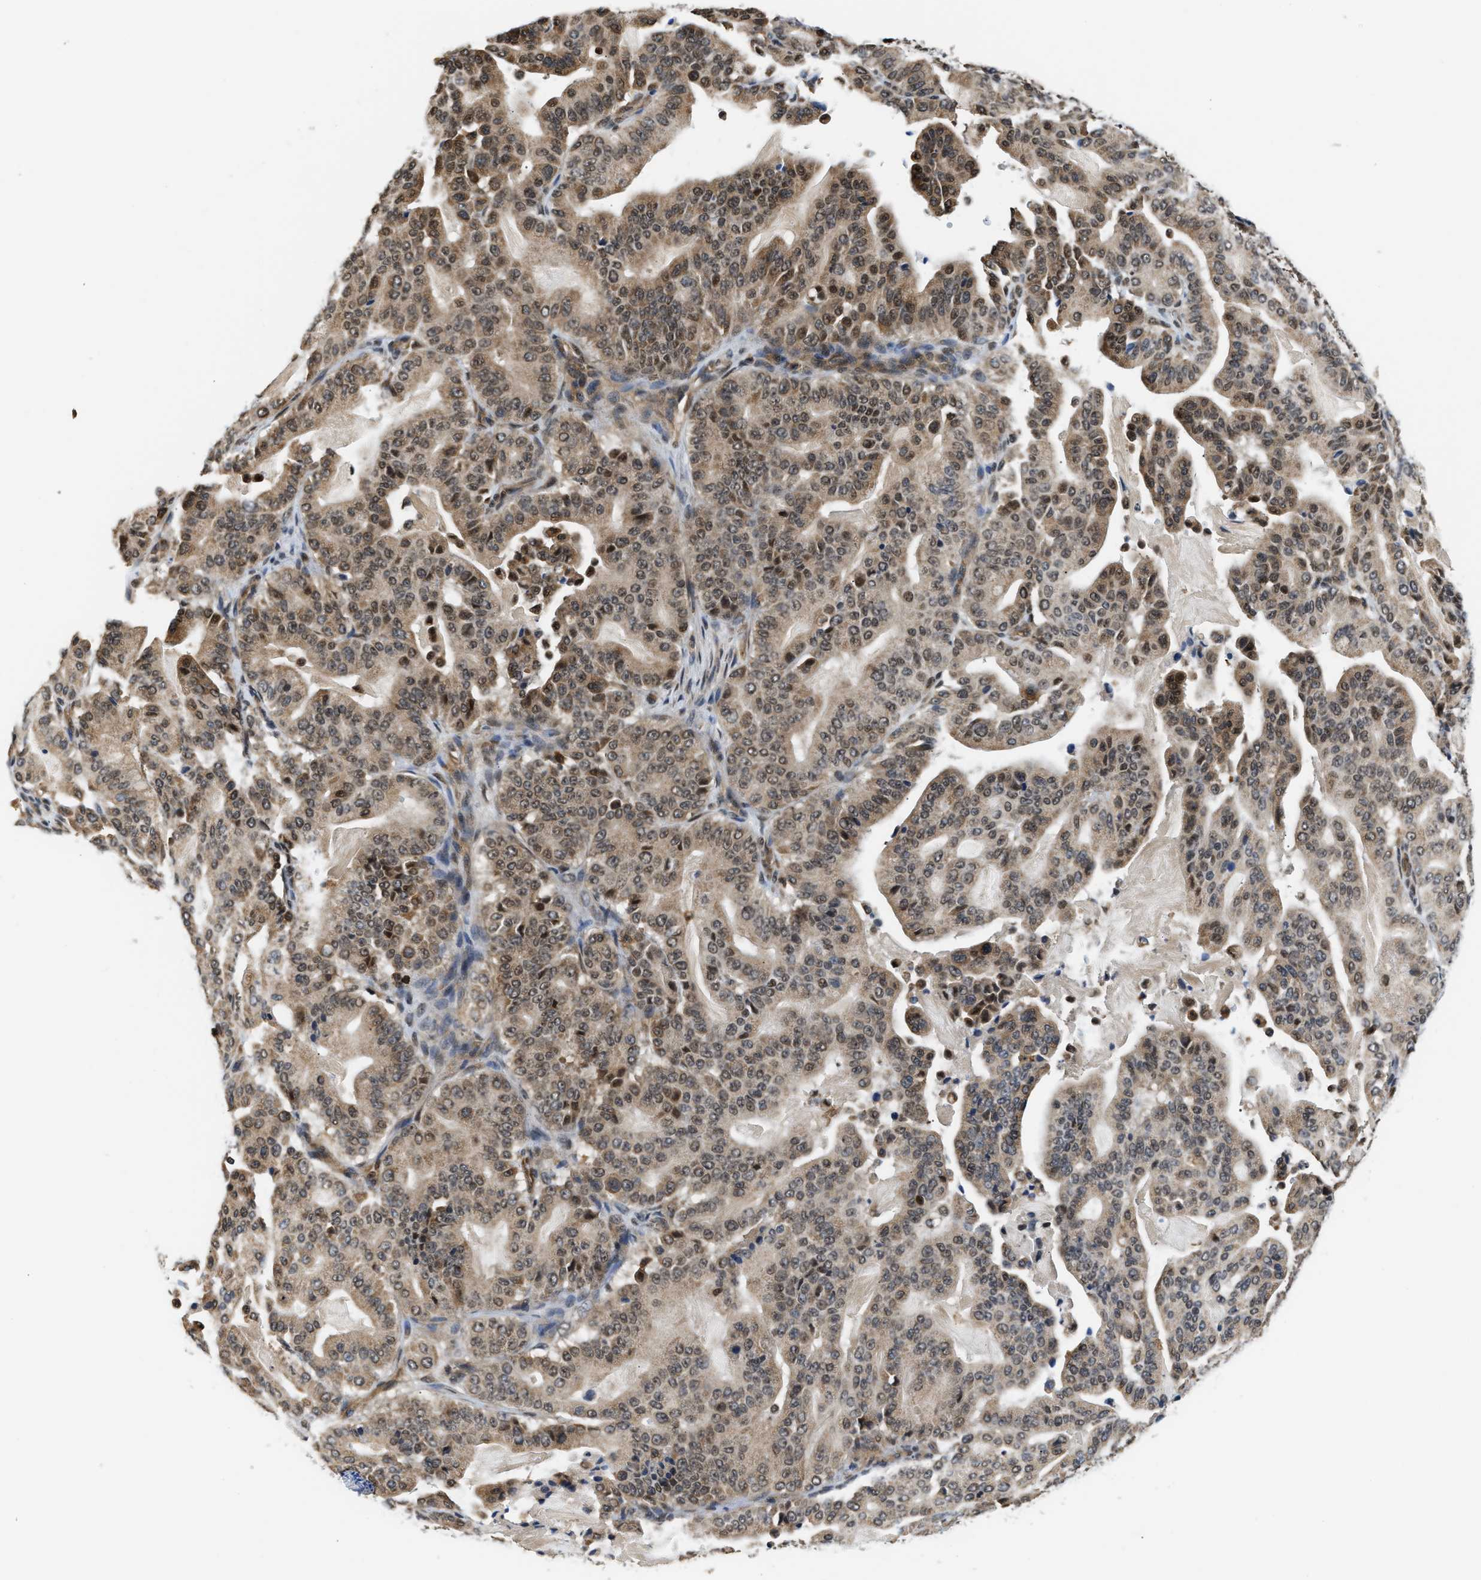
{"staining": {"intensity": "moderate", "quantity": ">75%", "location": "cytoplasmic/membranous,nuclear"}, "tissue": "pancreatic cancer", "cell_type": "Tumor cells", "image_type": "cancer", "snomed": [{"axis": "morphology", "description": "Adenocarcinoma, NOS"}, {"axis": "topography", "description": "Pancreas"}], "caption": "Pancreatic cancer (adenocarcinoma) tissue reveals moderate cytoplasmic/membranous and nuclear staining in approximately >75% of tumor cells, visualized by immunohistochemistry.", "gene": "STK10", "patient": {"sex": "male", "age": 63}}